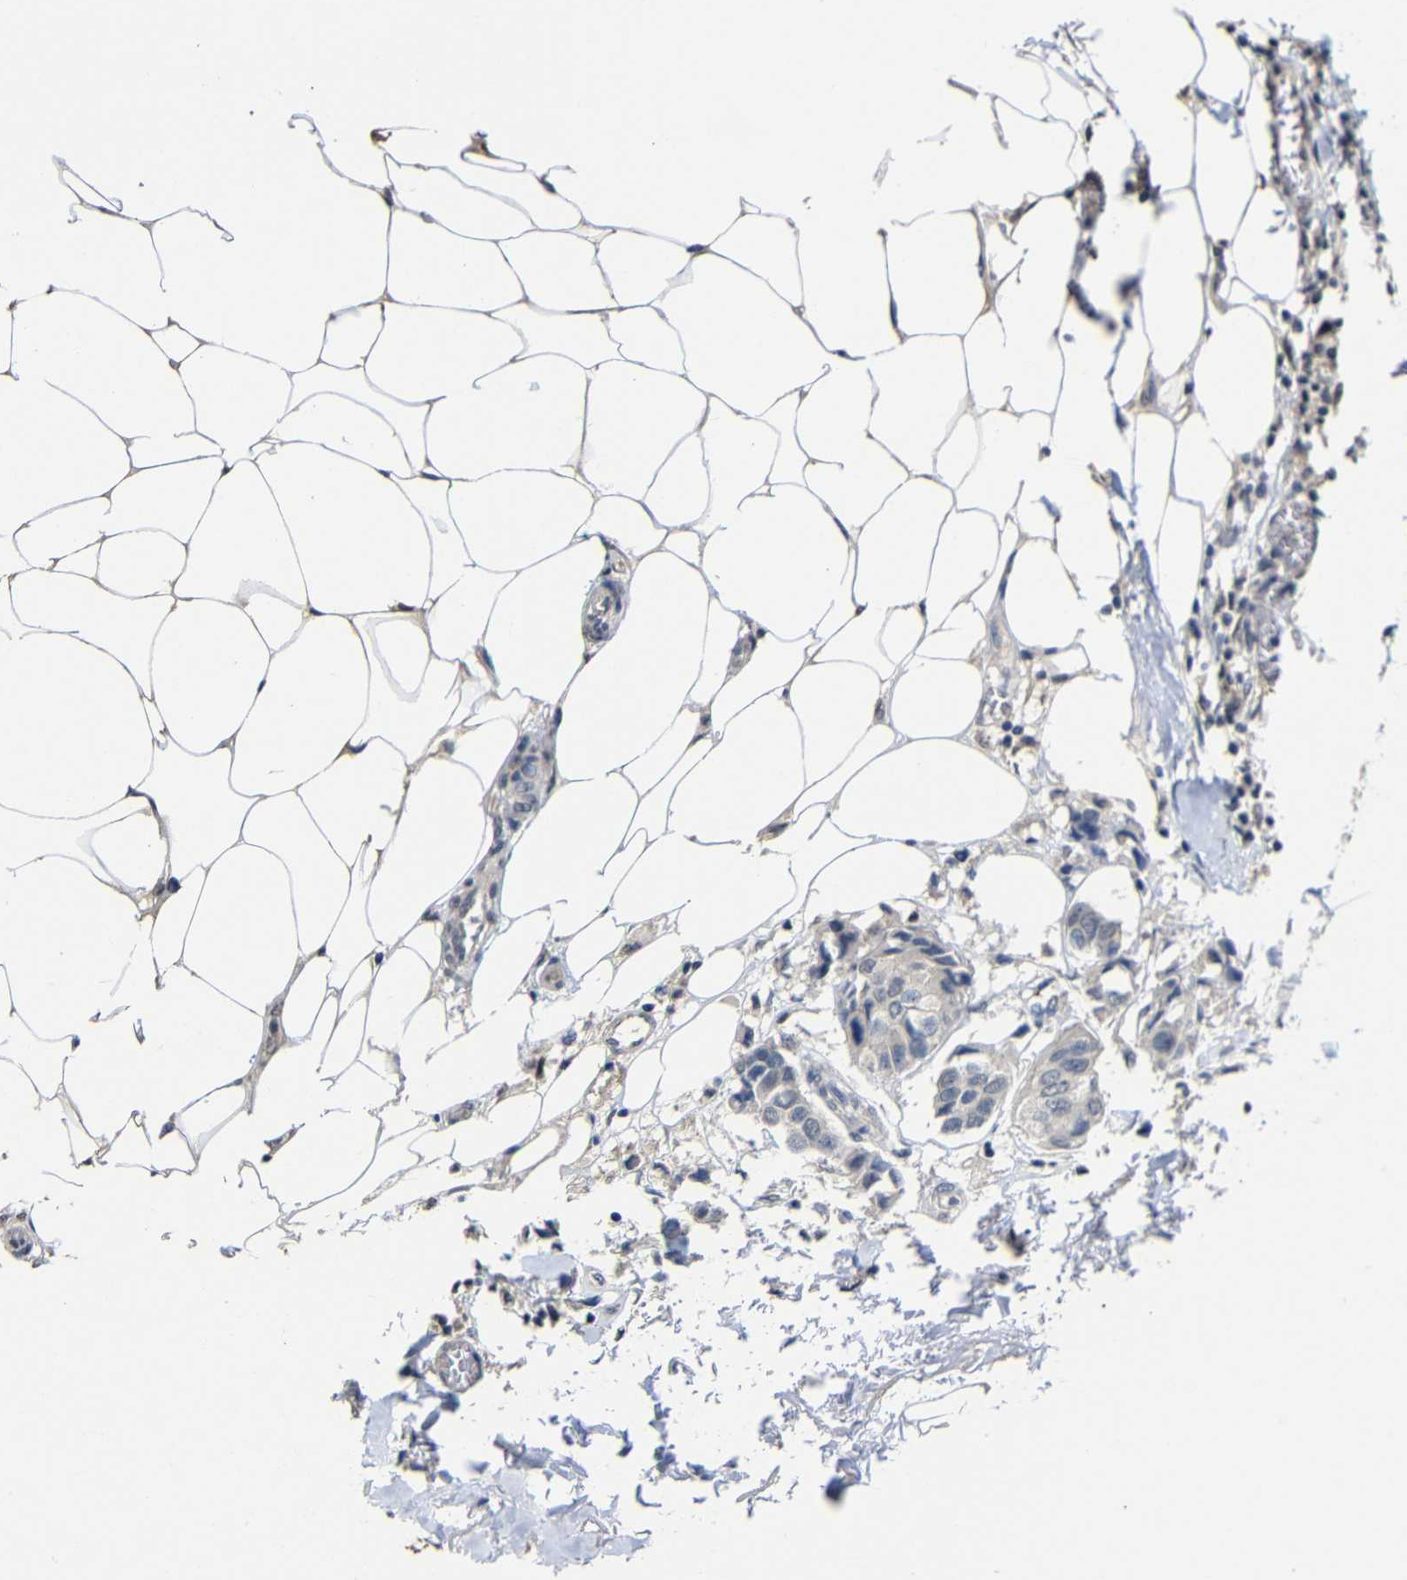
{"staining": {"intensity": "weak", "quantity": "<25%", "location": "cytoplasmic/membranous"}, "tissue": "breast cancer", "cell_type": "Tumor cells", "image_type": "cancer", "snomed": [{"axis": "morphology", "description": "Duct carcinoma"}, {"axis": "topography", "description": "Breast"}], "caption": "There is no significant positivity in tumor cells of breast intraductal carcinoma.", "gene": "ATG12", "patient": {"sex": "female", "age": 80}}